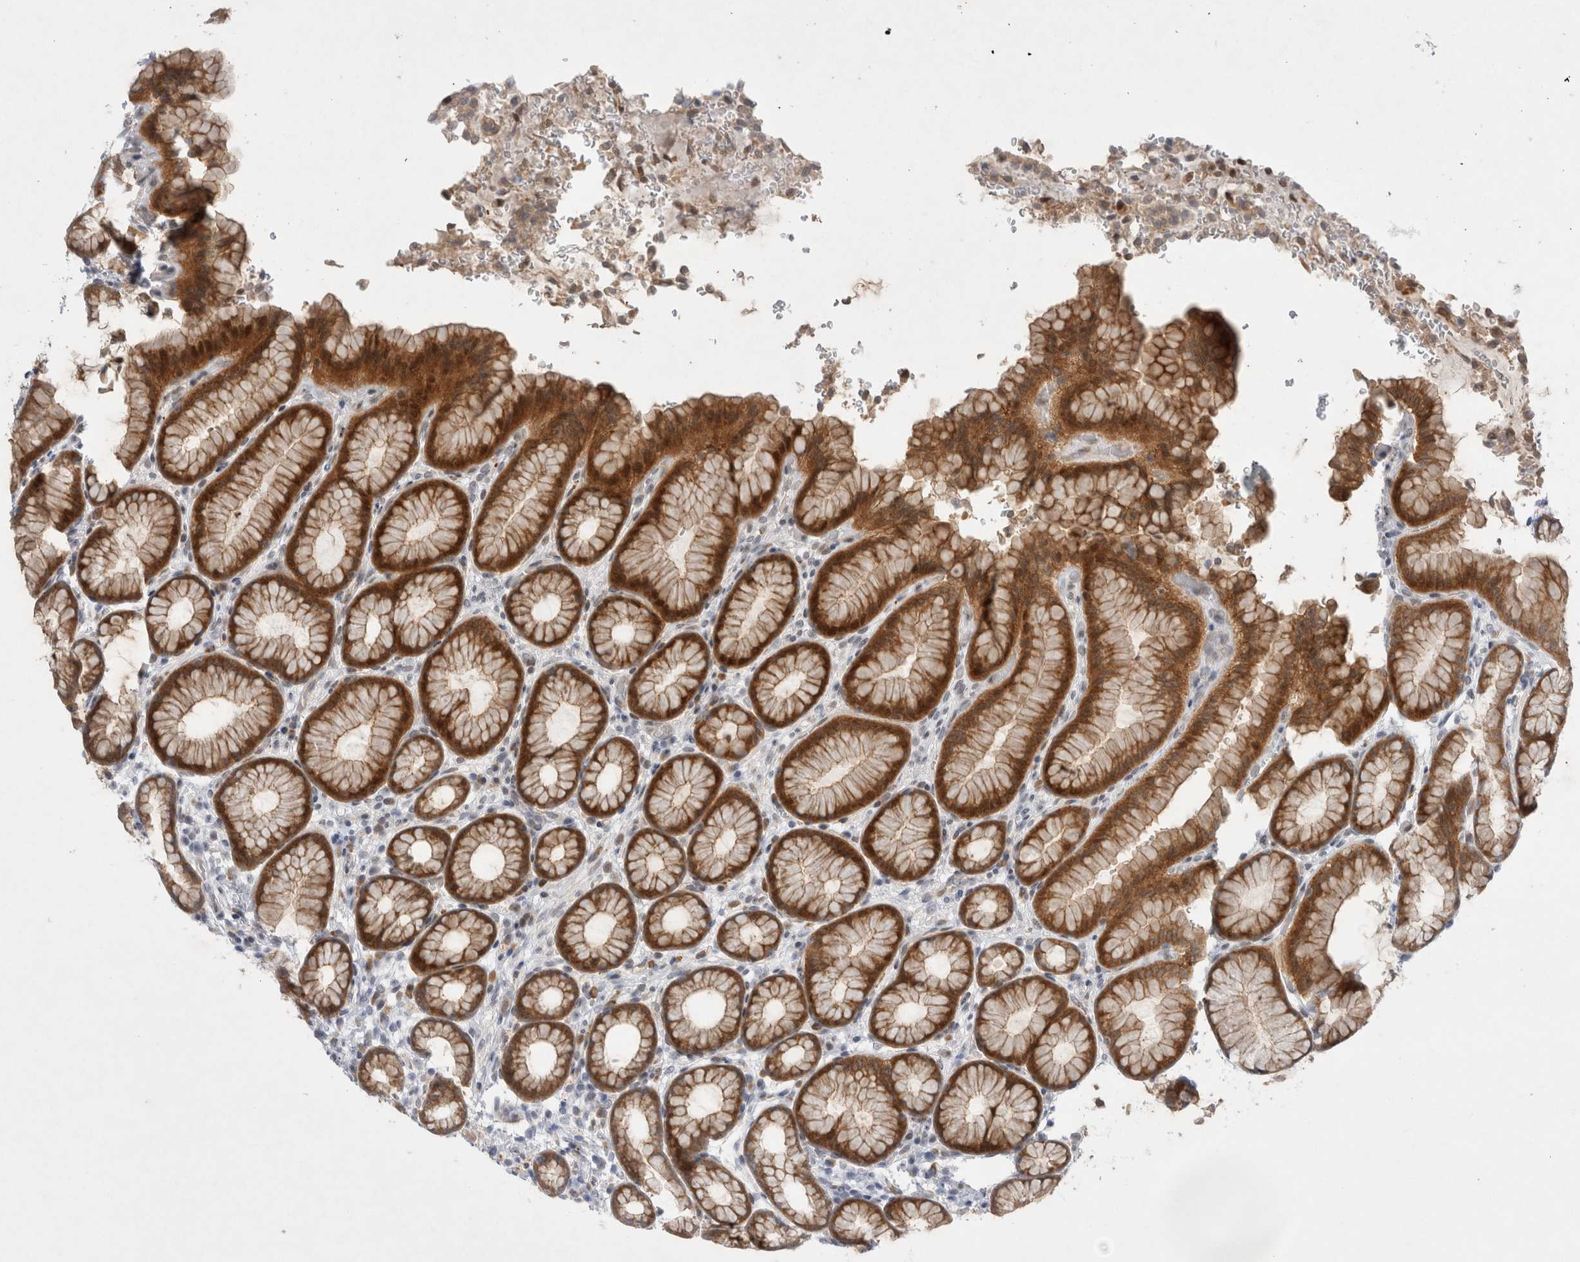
{"staining": {"intensity": "strong", "quantity": "25%-75%", "location": "cytoplasmic/membranous,nuclear"}, "tissue": "stomach", "cell_type": "Glandular cells", "image_type": "normal", "snomed": [{"axis": "morphology", "description": "Normal tissue, NOS"}, {"axis": "topography", "description": "Stomach"}], "caption": "Immunohistochemical staining of normal stomach shows 25%-75% levels of strong cytoplasmic/membranous,nuclear protein positivity in about 25%-75% of glandular cells. (Brightfield microscopy of DAB IHC at high magnification).", "gene": "WIPF2", "patient": {"sex": "male", "age": 42}}